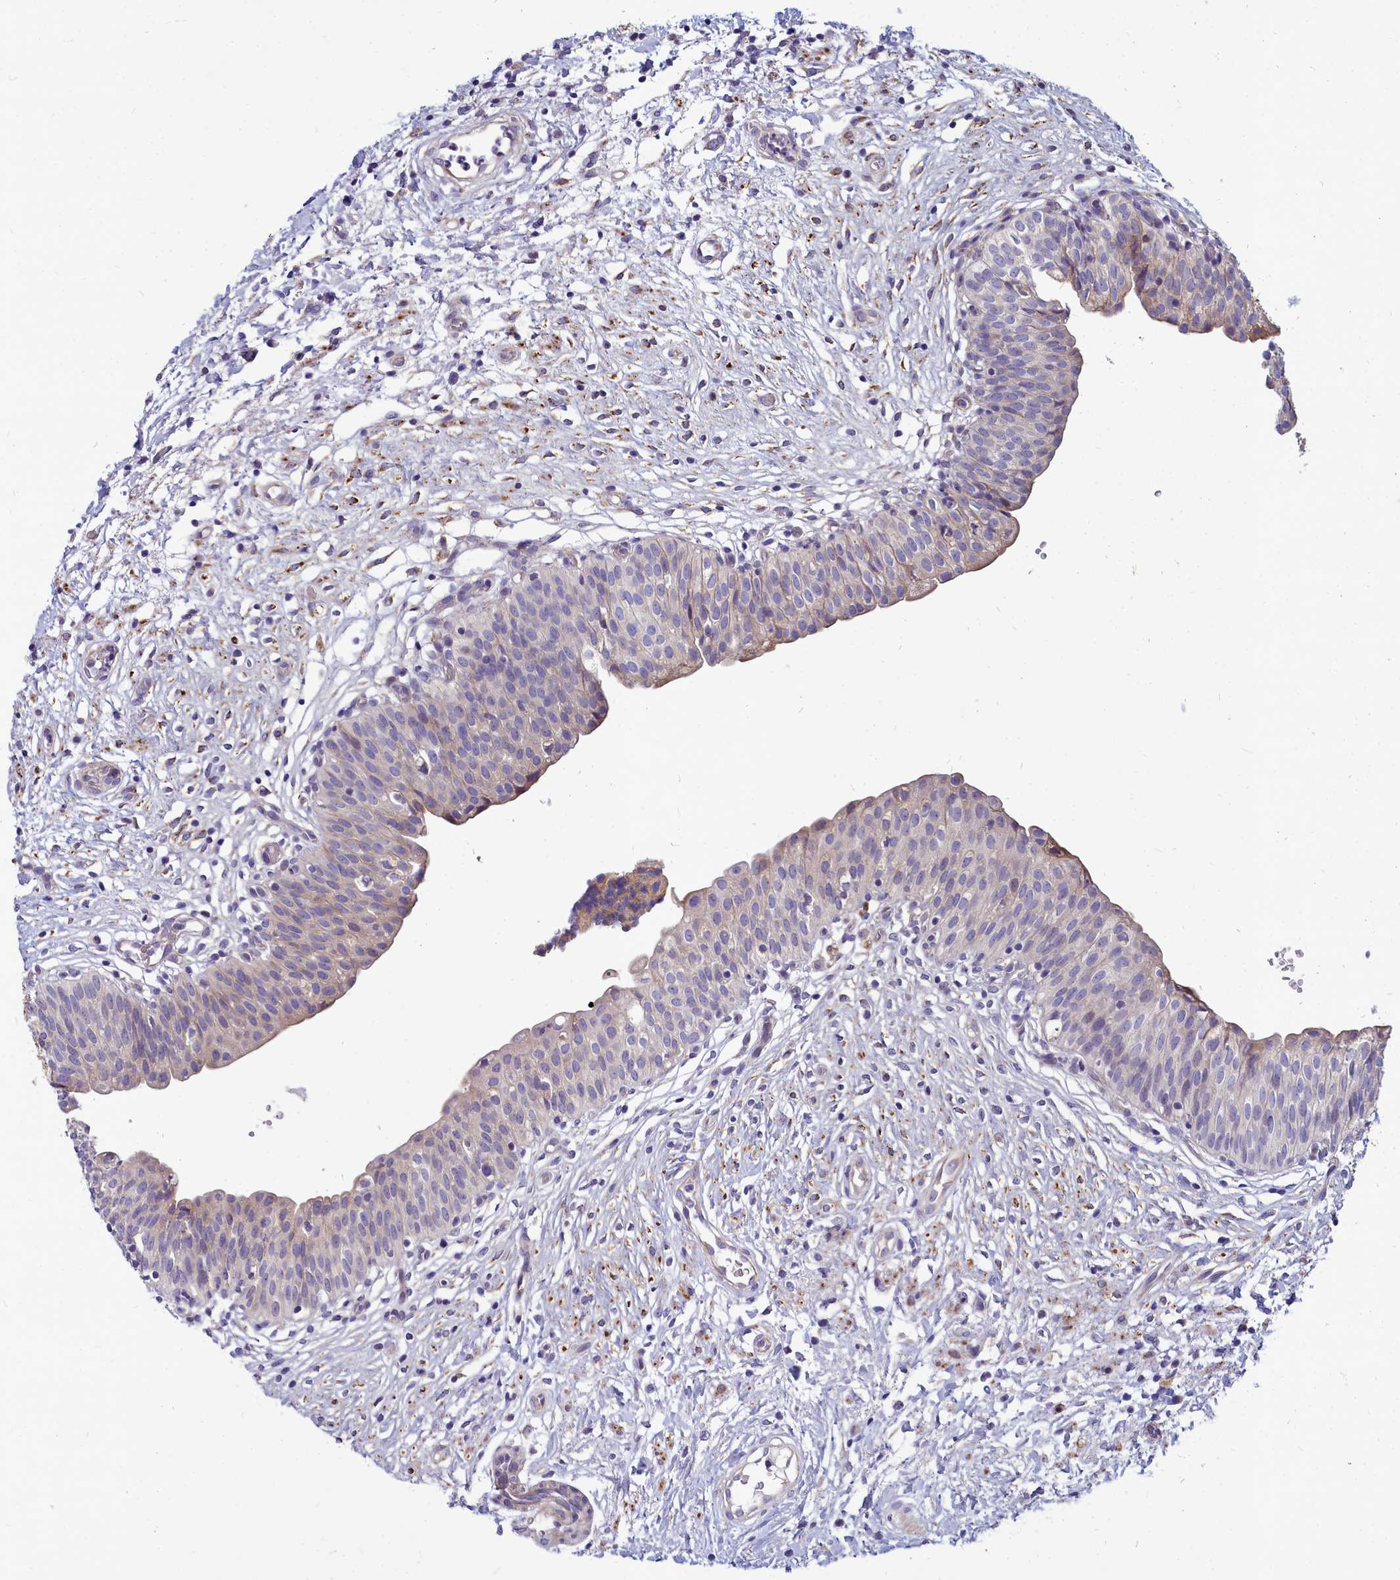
{"staining": {"intensity": "weak", "quantity": "25%-75%", "location": "cytoplasmic/membranous"}, "tissue": "urinary bladder", "cell_type": "Urothelial cells", "image_type": "normal", "snomed": [{"axis": "morphology", "description": "Normal tissue, NOS"}, {"axis": "topography", "description": "Urinary bladder"}], "caption": "High-power microscopy captured an immunohistochemistry micrograph of normal urinary bladder, revealing weak cytoplasmic/membranous expression in approximately 25%-75% of urothelial cells.", "gene": "SMPD4", "patient": {"sex": "male", "age": 55}}